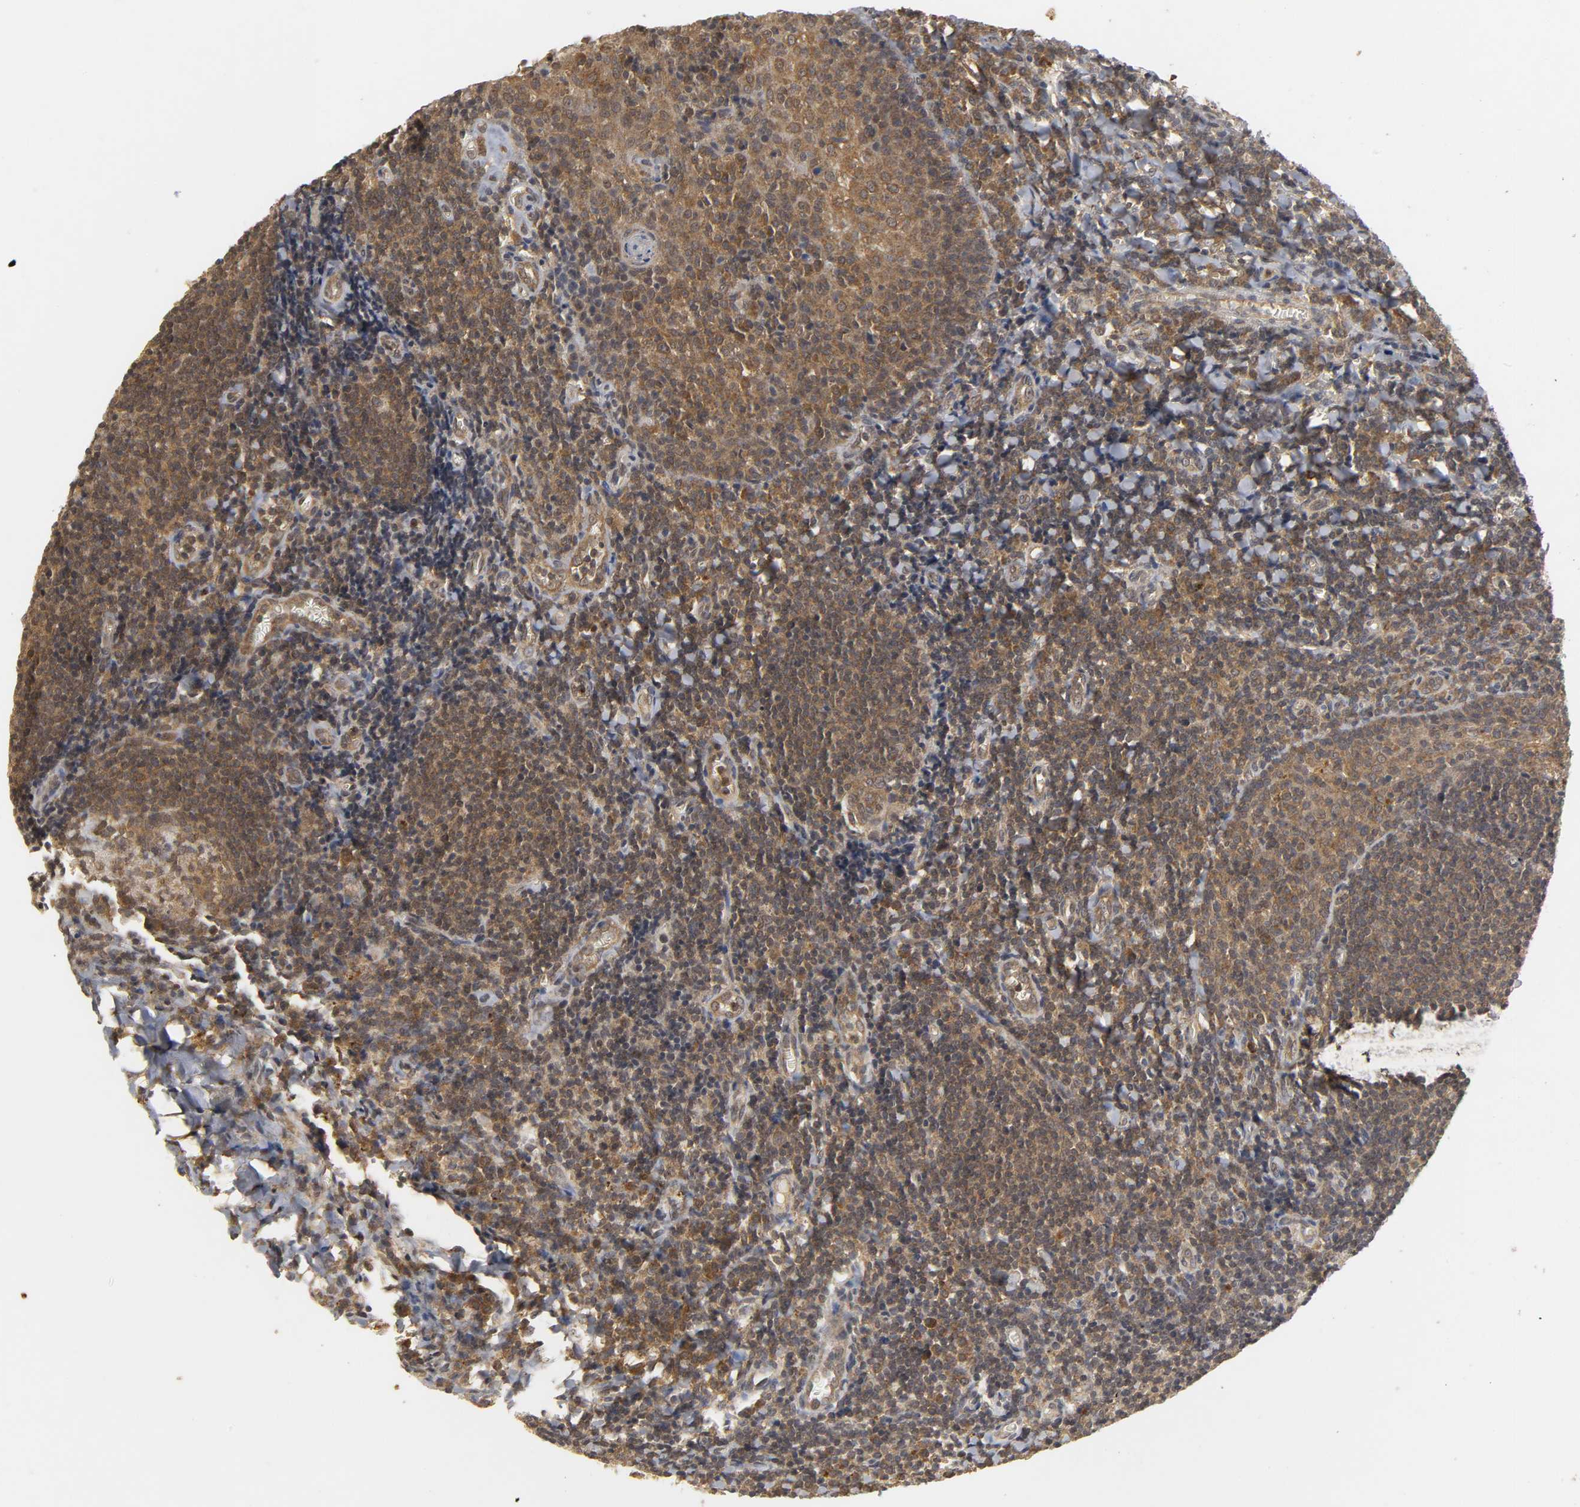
{"staining": {"intensity": "moderate", "quantity": ">75%", "location": "cytoplasmic/membranous"}, "tissue": "tonsil", "cell_type": "Germinal center cells", "image_type": "normal", "snomed": [{"axis": "morphology", "description": "Normal tissue, NOS"}, {"axis": "topography", "description": "Tonsil"}], "caption": "This micrograph reveals immunohistochemistry (IHC) staining of unremarkable tonsil, with medium moderate cytoplasmic/membranous positivity in approximately >75% of germinal center cells.", "gene": "TRAF6", "patient": {"sex": "male", "age": 31}}